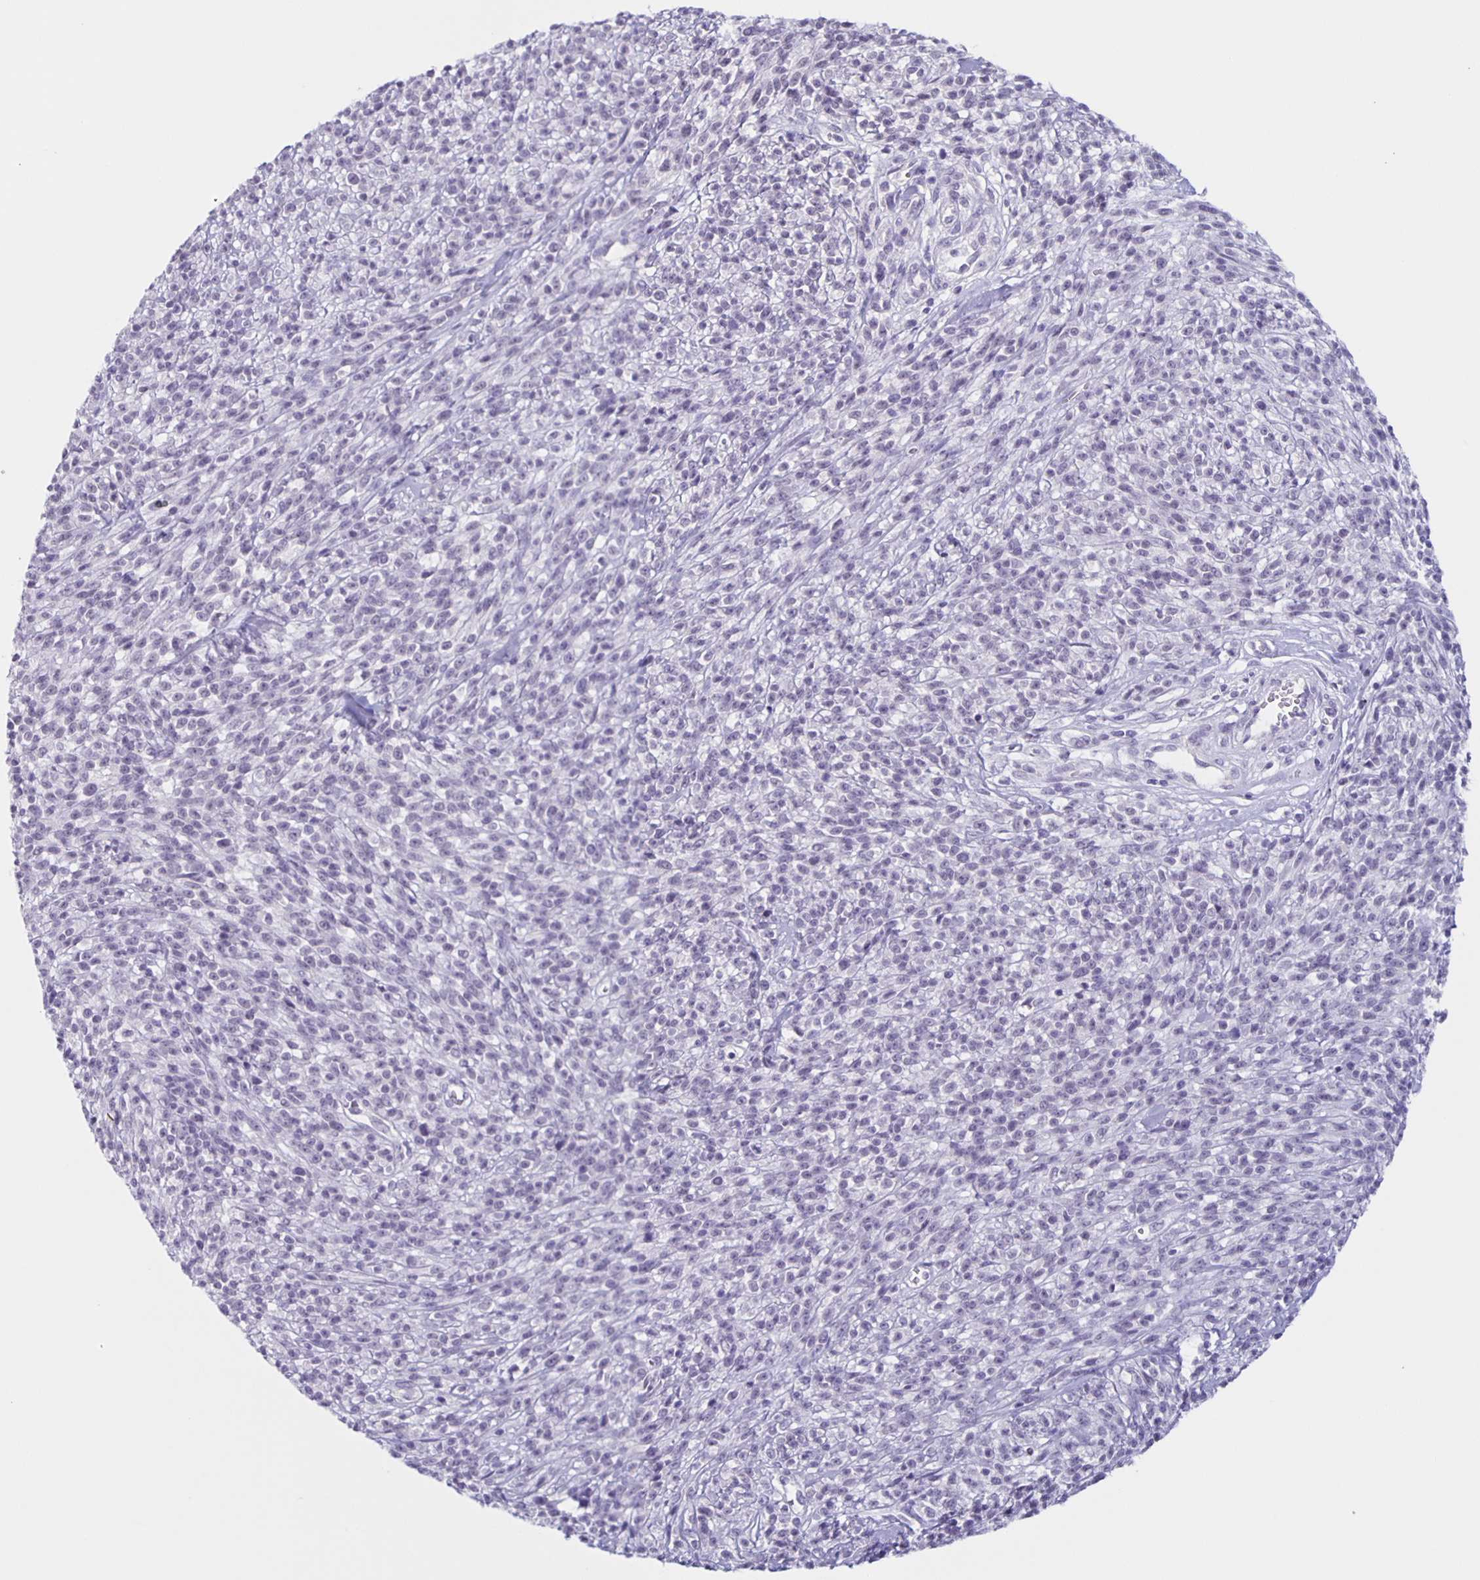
{"staining": {"intensity": "negative", "quantity": "none", "location": "none"}, "tissue": "melanoma", "cell_type": "Tumor cells", "image_type": "cancer", "snomed": [{"axis": "morphology", "description": "Malignant melanoma, NOS"}, {"axis": "topography", "description": "Skin"}, {"axis": "topography", "description": "Skin of trunk"}], "caption": "Protein analysis of malignant melanoma demonstrates no significant expression in tumor cells.", "gene": "SLC12A3", "patient": {"sex": "male", "age": 74}}